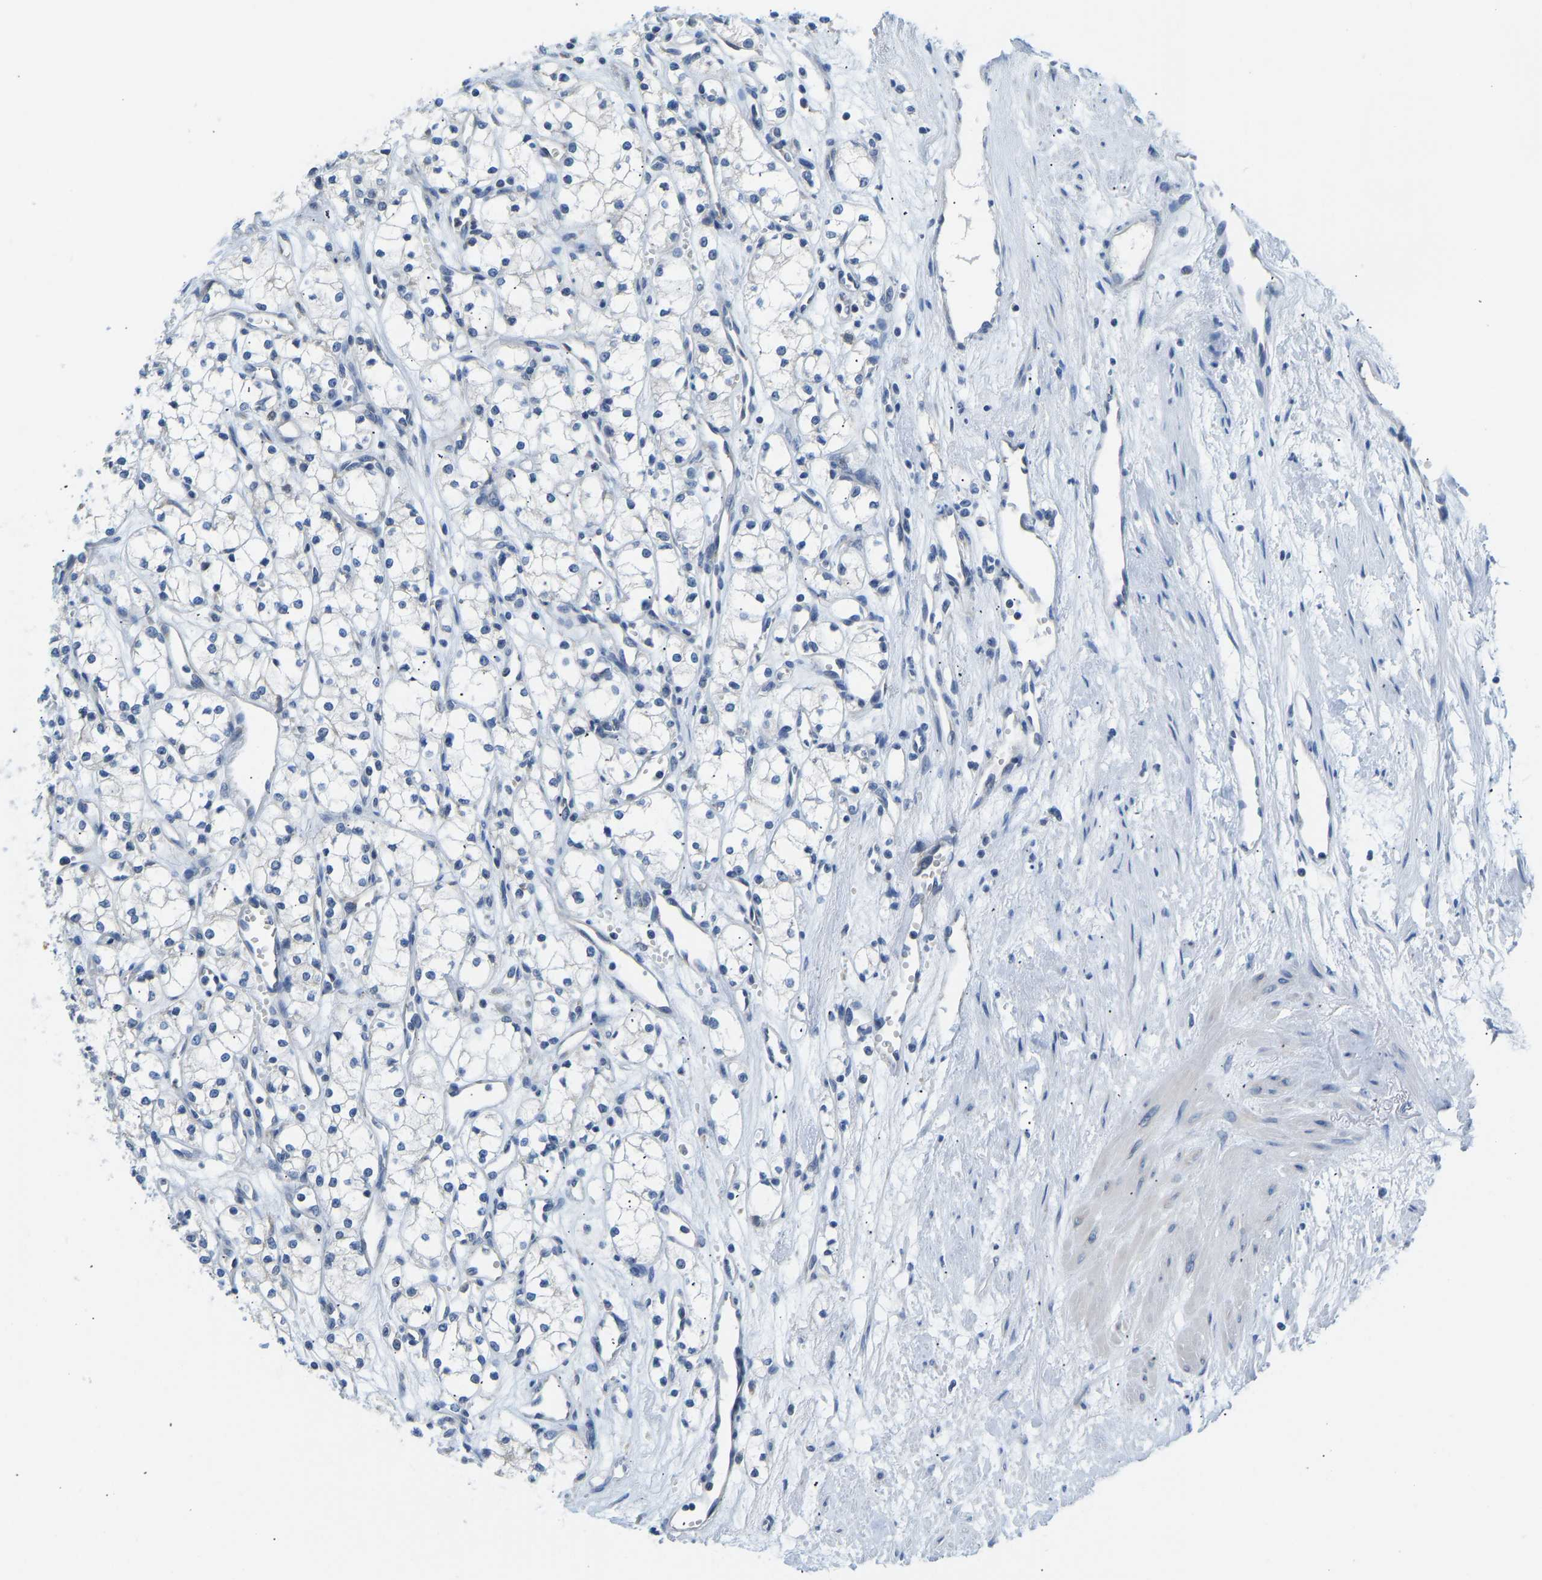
{"staining": {"intensity": "negative", "quantity": "none", "location": "none"}, "tissue": "renal cancer", "cell_type": "Tumor cells", "image_type": "cancer", "snomed": [{"axis": "morphology", "description": "Adenocarcinoma, NOS"}, {"axis": "topography", "description": "Kidney"}], "caption": "High power microscopy micrograph of an immunohistochemistry photomicrograph of renal adenocarcinoma, revealing no significant positivity in tumor cells.", "gene": "VRK1", "patient": {"sex": "male", "age": 59}}